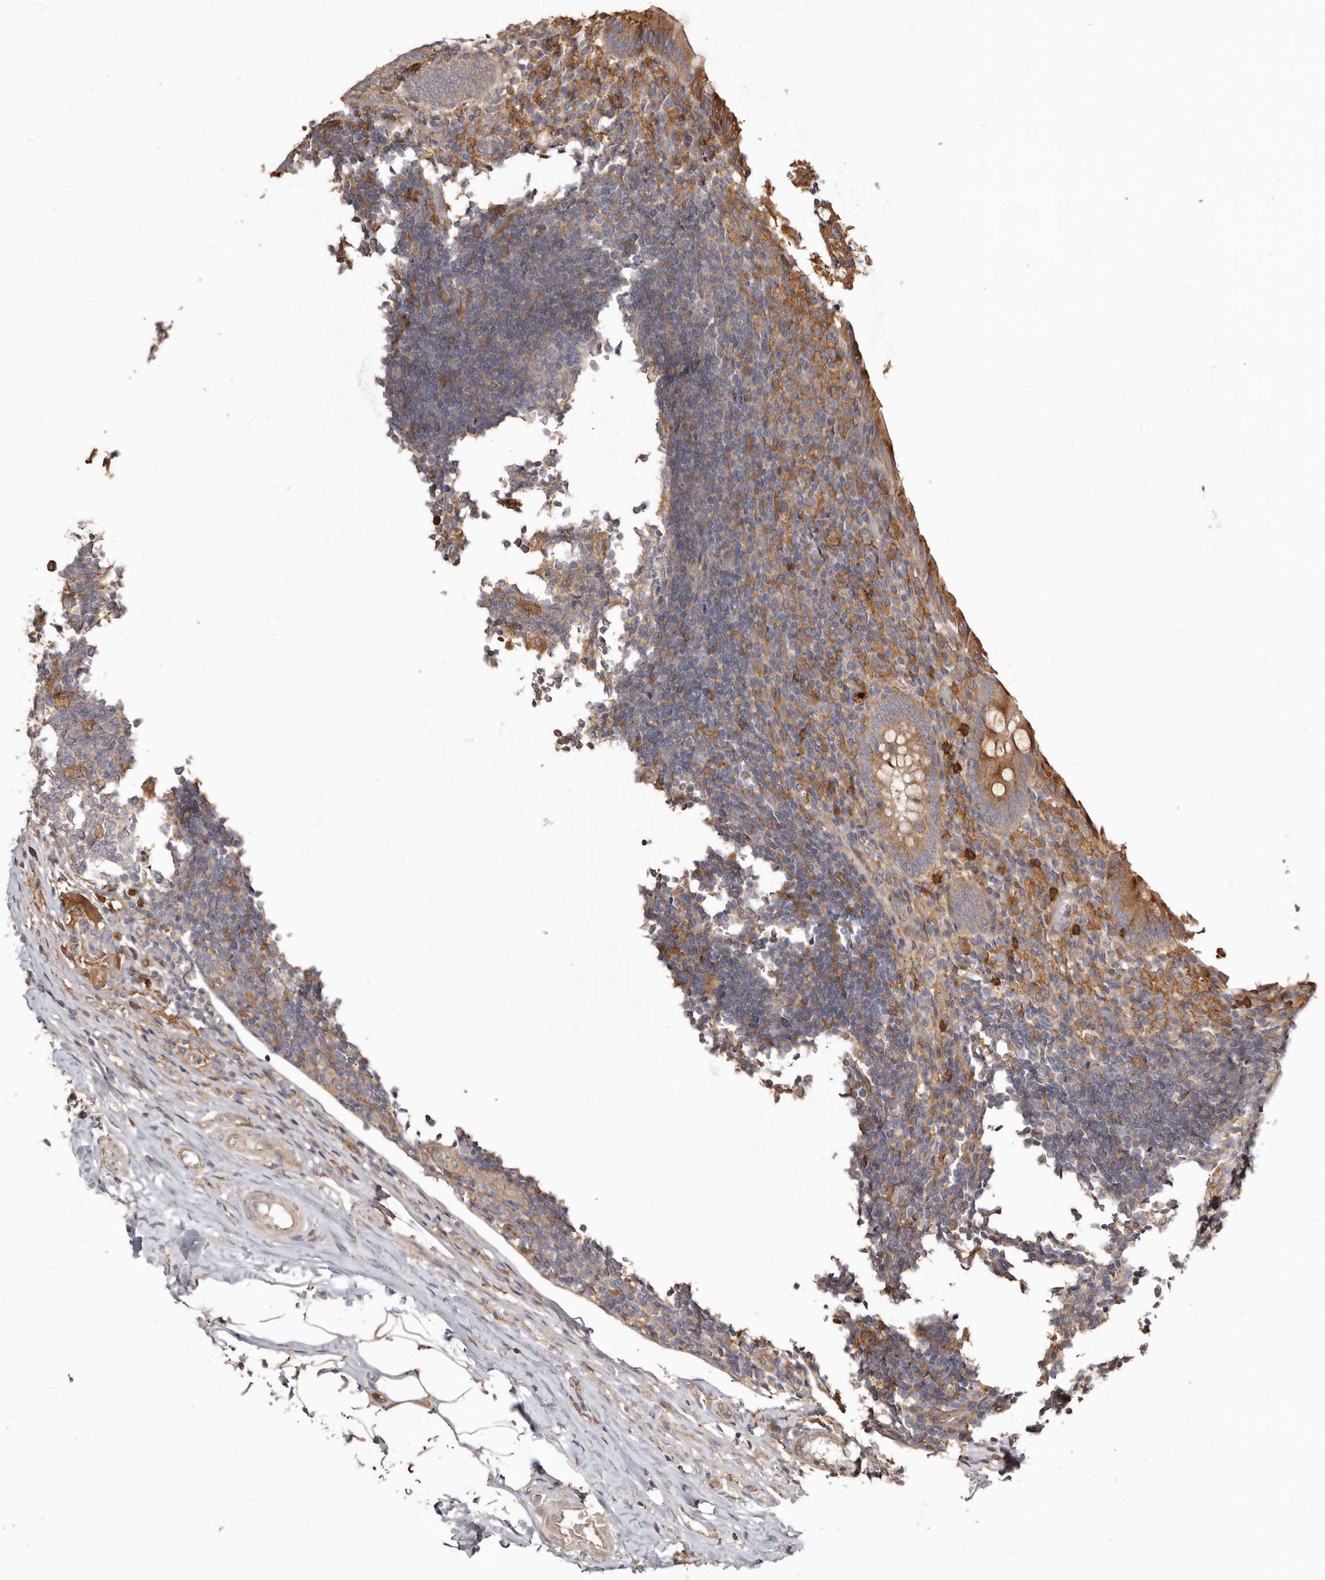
{"staining": {"intensity": "moderate", "quantity": ">75%", "location": "cytoplasmic/membranous"}, "tissue": "appendix", "cell_type": "Glandular cells", "image_type": "normal", "snomed": [{"axis": "morphology", "description": "Normal tissue, NOS"}, {"axis": "topography", "description": "Appendix"}], "caption": "Appendix stained for a protein (brown) exhibits moderate cytoplasmic/membranous positive staining in approximately >75% of glandular cells.", "gene": "LRRC25", "patient": {"sex": "female", "age": 17}}